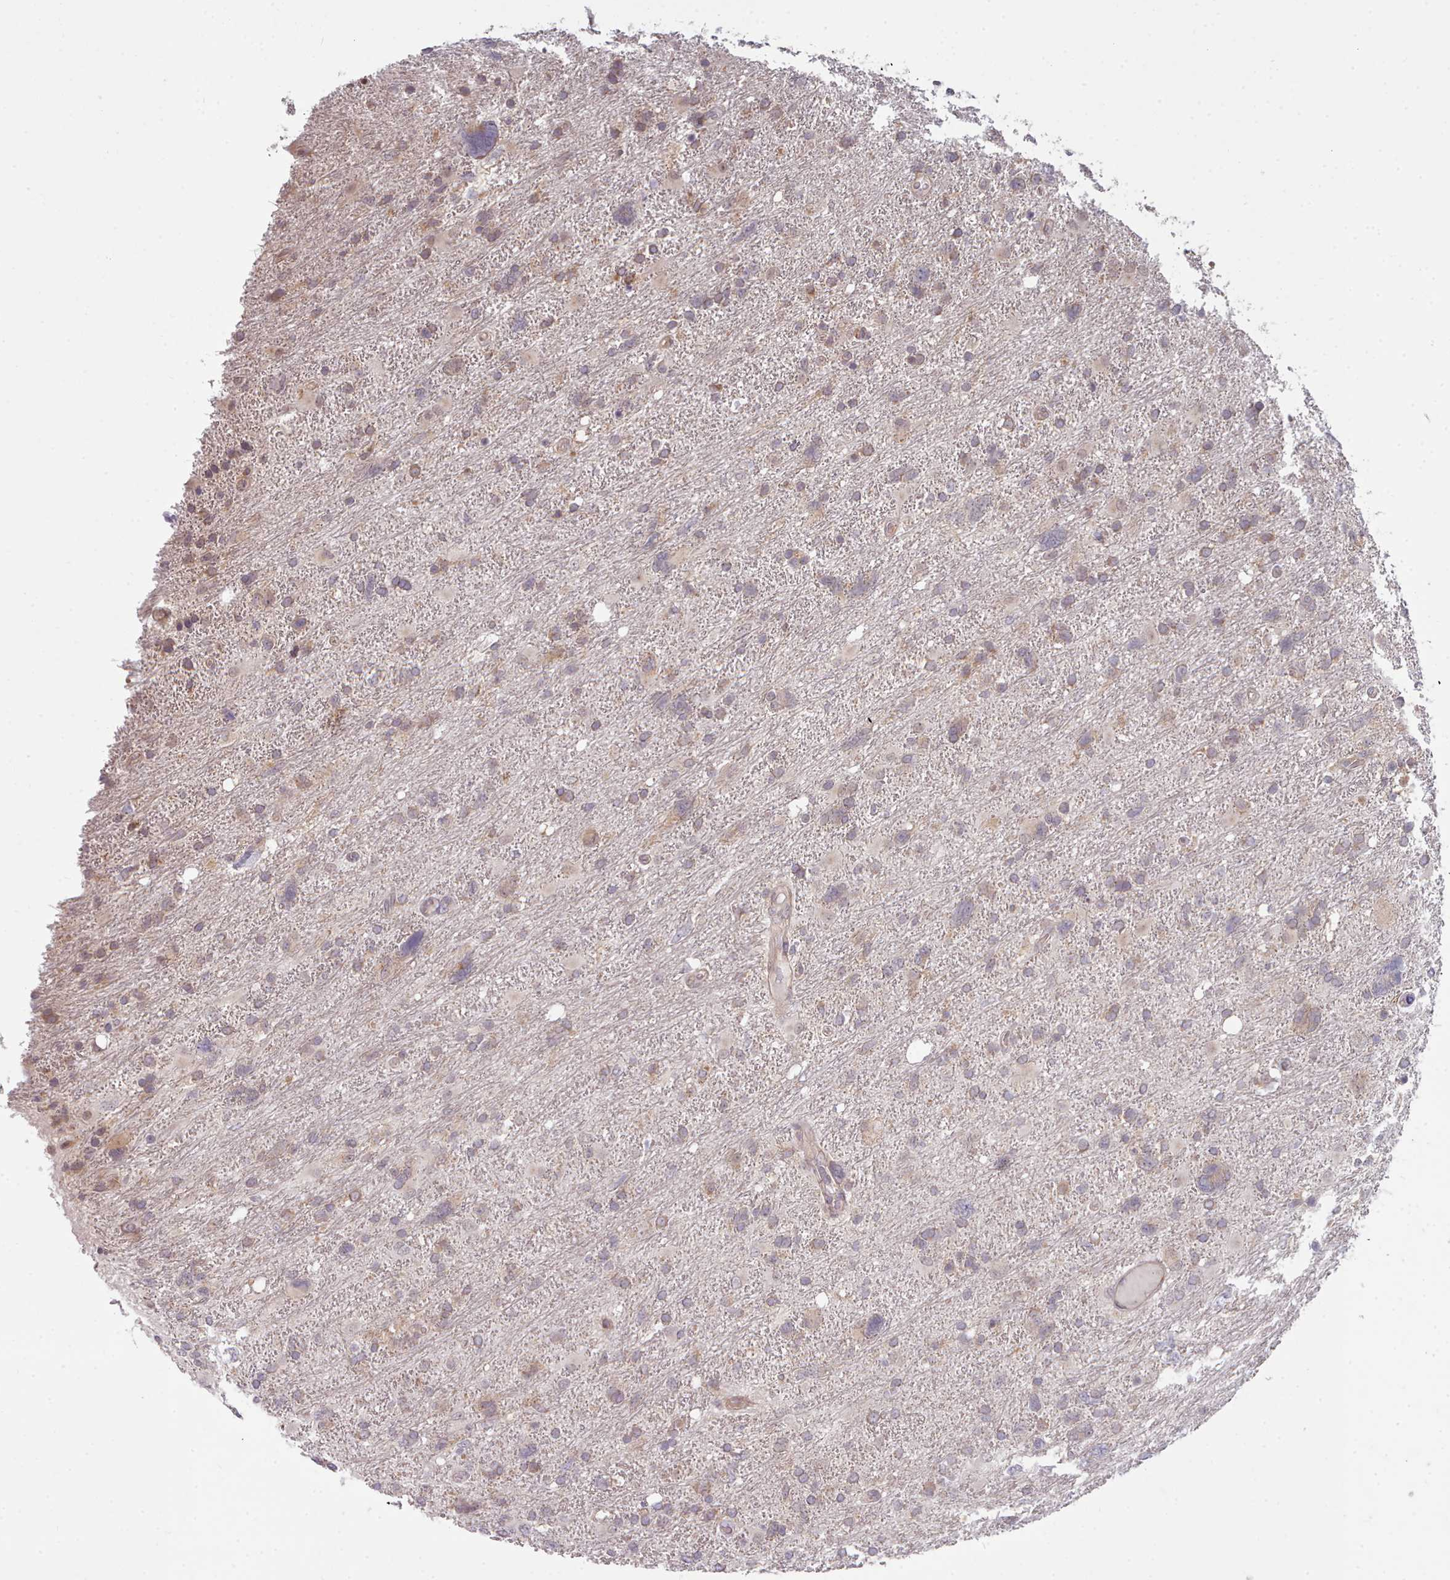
{"staining": {"intensity": "weak", "quantity": ">75%", "location": "cytoplasmic/membranous"}, "tissue": "glioma", "cell_type": "Tumor cells", "image_type": "cancer", "snomed": [{"axis": "morphology", "description": "Glioma, malignant, High grade"}, {"axis": "topography", "description": "Brain"}], "caption": "Malignant glioma (high-grade) tissue exhibits weak cytoplasmic/membranous expression in approximately >75% of tumor cells", "gene": "TRIM26", "patient": {"sex": "male", "age": 61}}